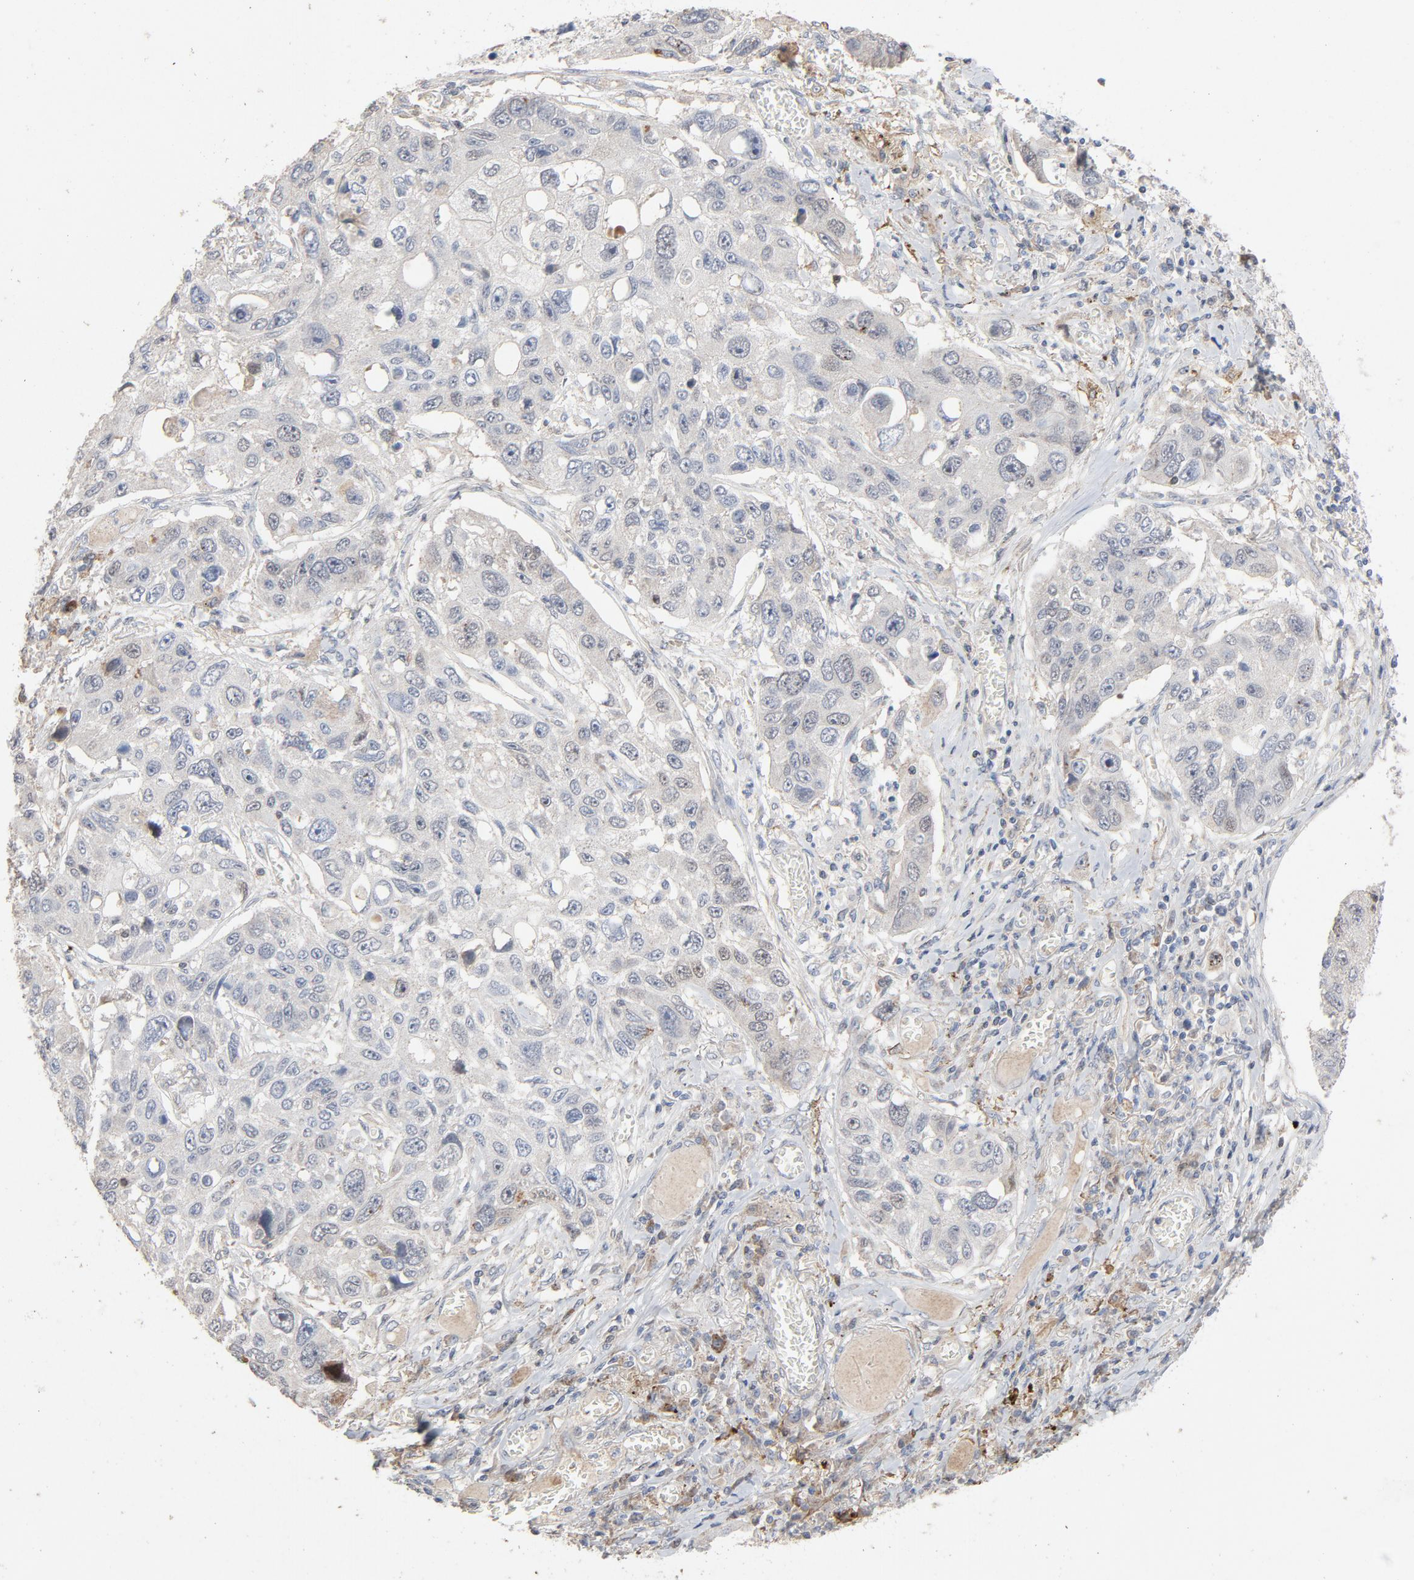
{"staining": {"intensity": "negative", "quantity": "none", "location": "none"}, "tissue": "lung cancer", "cell_type": "Tumor cells", "image_type": "cancer", "snomed": [{"axis": "morphology", "description": "Squamous cell carcinoma, NOS"}, {"axis": "topography", "description": "Lung"}], "caption": "The photomicrograph reveals no staining of tumor cells in lung cancer (squamous cell carcinoma). (Stains: DAB (3,3'-diaminobenzidine) immunohistochemistry with hematoxylin counter stain, Microscopy: brightfield microscopy at high magnification).", "gene": "CDK6", "patient": {"sex": "male", "age": 71}}